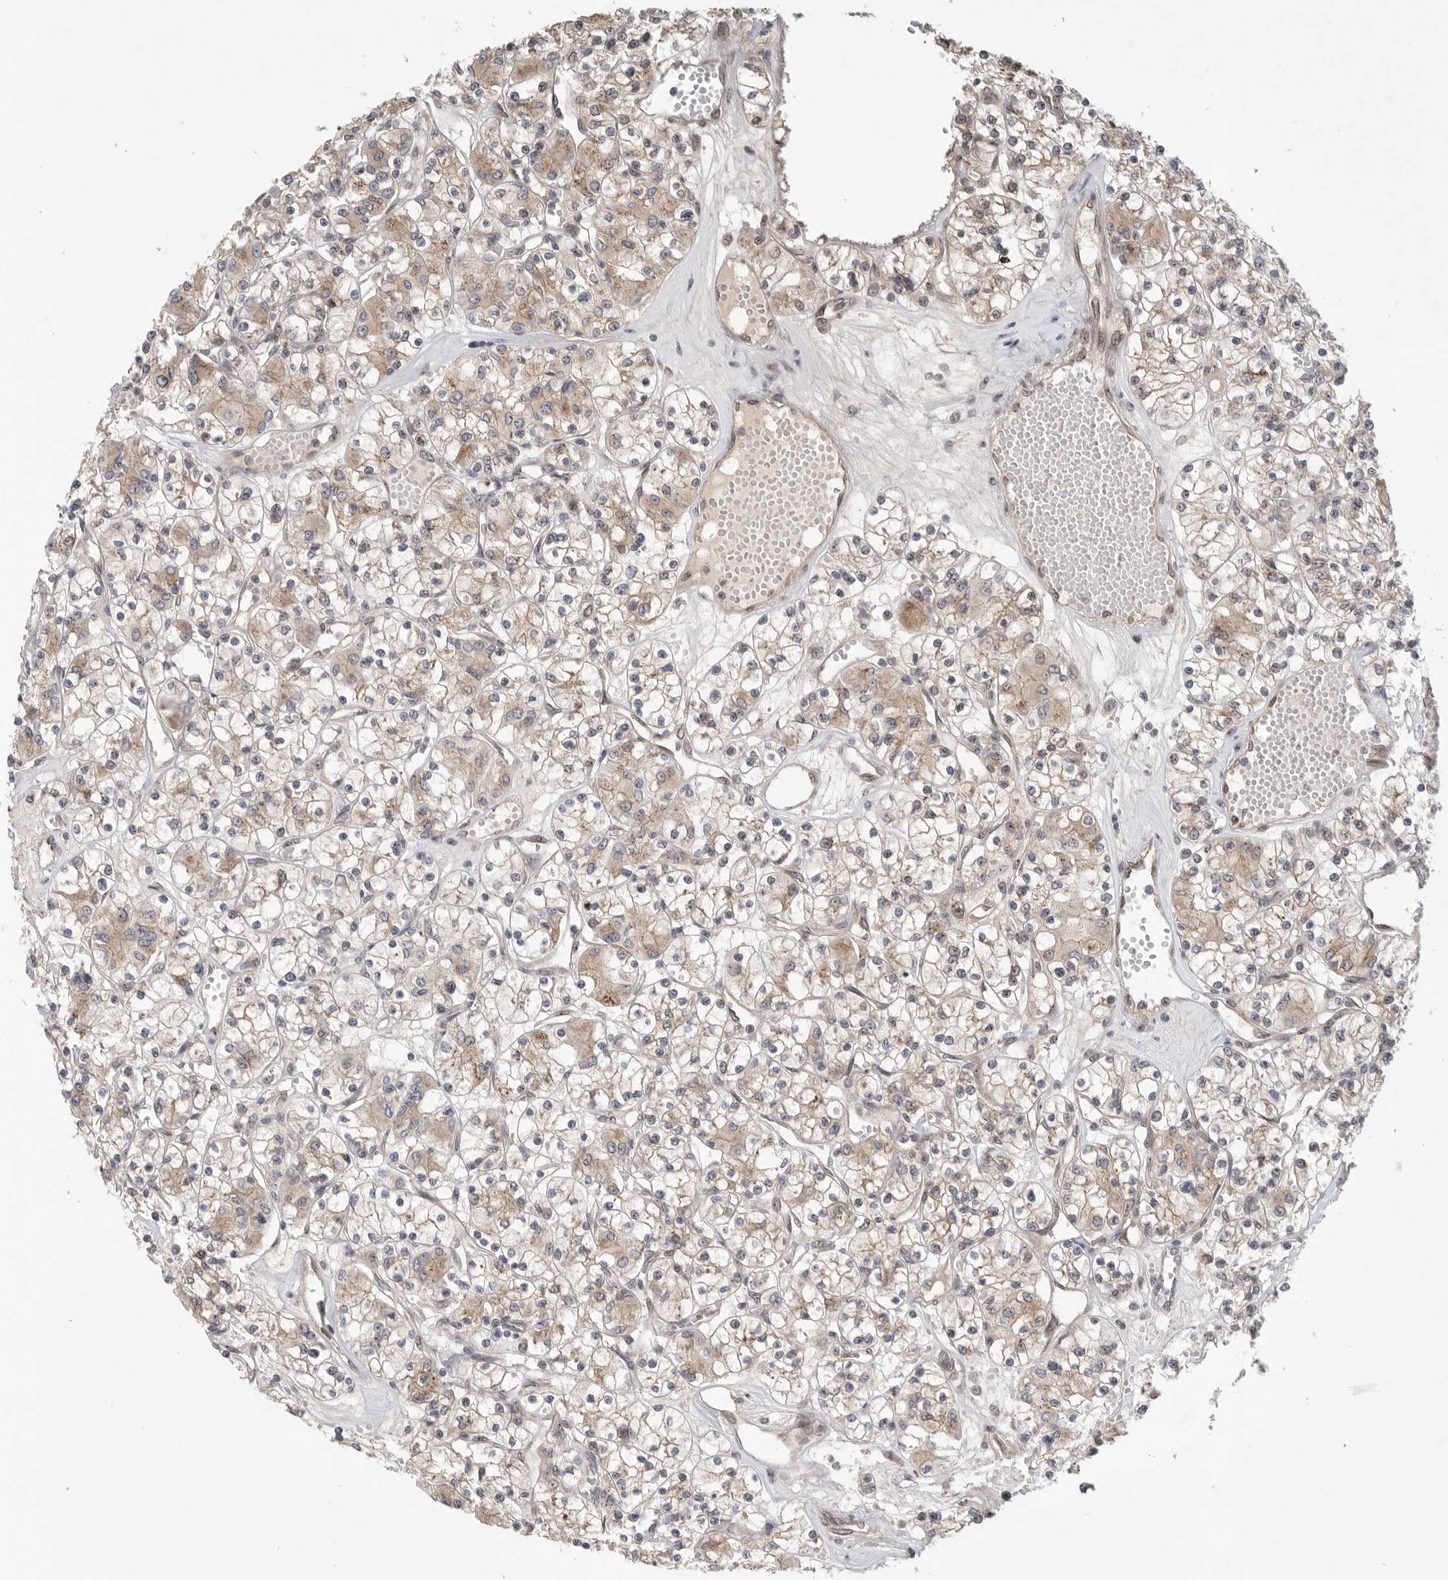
{"staining": {"intensity": "weak", "quantity": ">75%", "location": "cytoplasmic/membranous"}, "tissue": "renal cancer", "cell_type": "Tumor cells", "image_type": "cancer", "snomed": [{"axis": "morphology", "description": "Adenocarcinoma, NOS"}, {"axis": "topography", "description": "Kidney"}], "caption": "This is a micrograph of IHC staining of adenocarcinoma (renal), which shows weak staining in the cytoplasmic/membranous of tumor cells.", "gene": "LEMD3", "patient": {"sex": "female", "age": 59}}